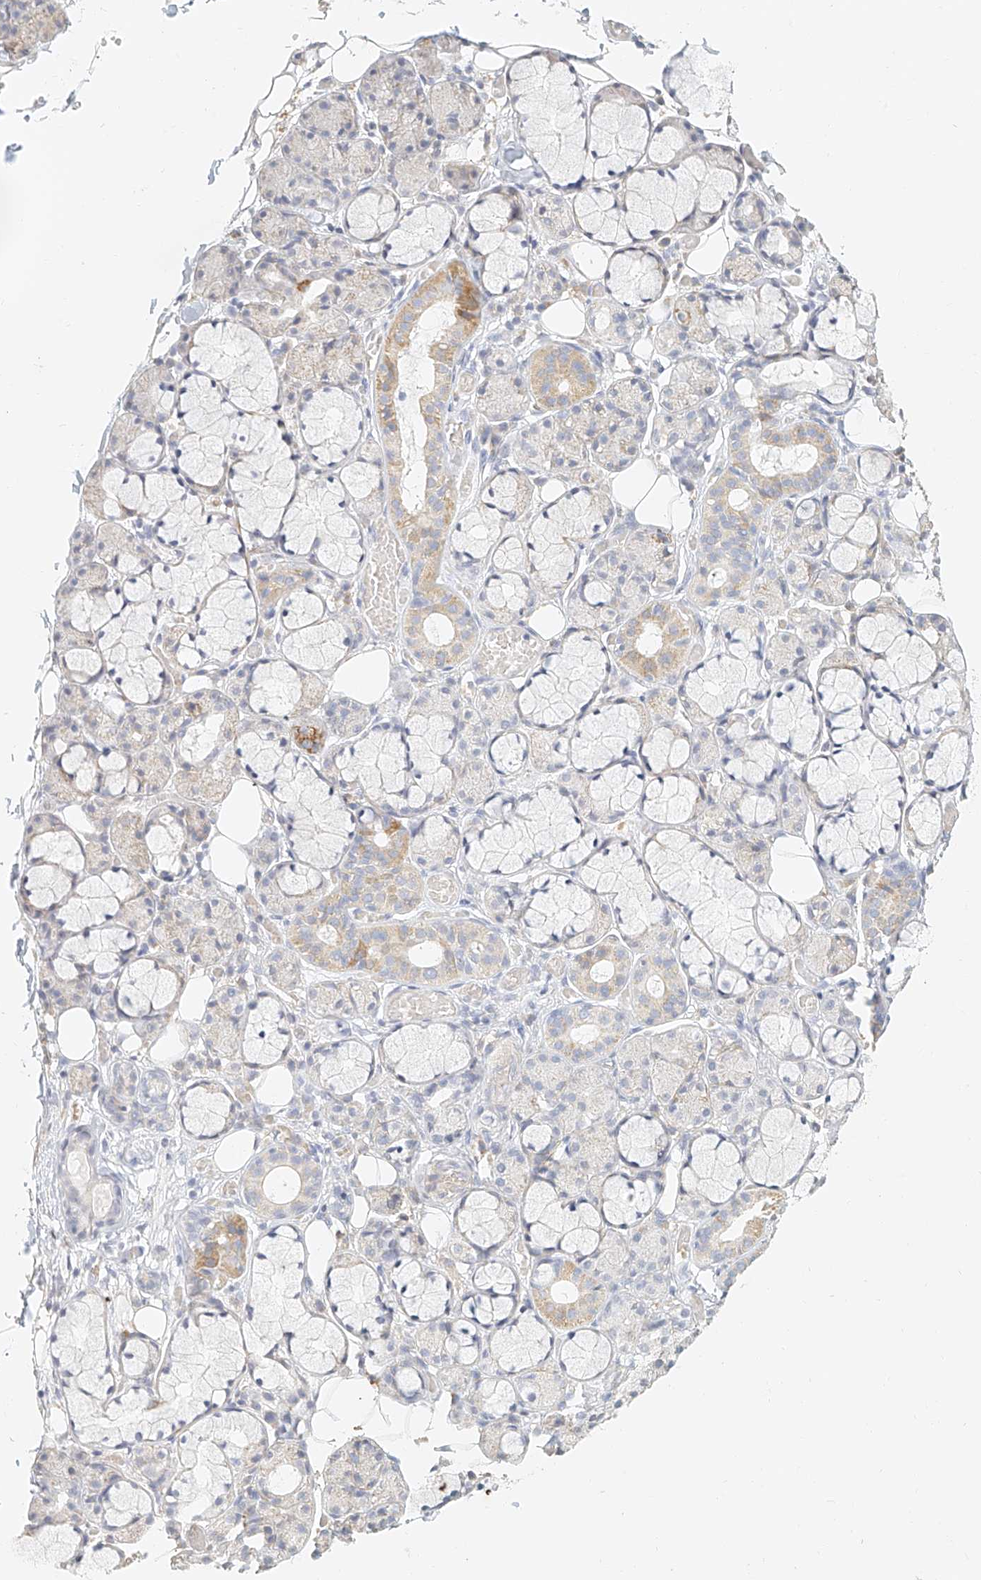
{"staining": {"intensity": "moderate", "quantity": "<25%", "location": "cytoplasmic/membranous"}, "tissue": "salivary gland", "cell_type": "Glandular cells", "image_type": "normal", "snomed": [{"axis": "morphology", "description": "Normal tissue, NOS"}, {"axis": "topography", "description": "Salivary gland"}], "caption": "Immunohistochemical staining of benign human salivary gland exhibits <25% levels of moderate cytoplasmic/membranous protein expression in about <25% of glandular cells. The protein is stained brown, and the nuclei are stained in blue (DAB IHC with brightfield microscopy, high magnification).", "gene": "CXorf58", "patient": {"sex": "male", "age": 63}}